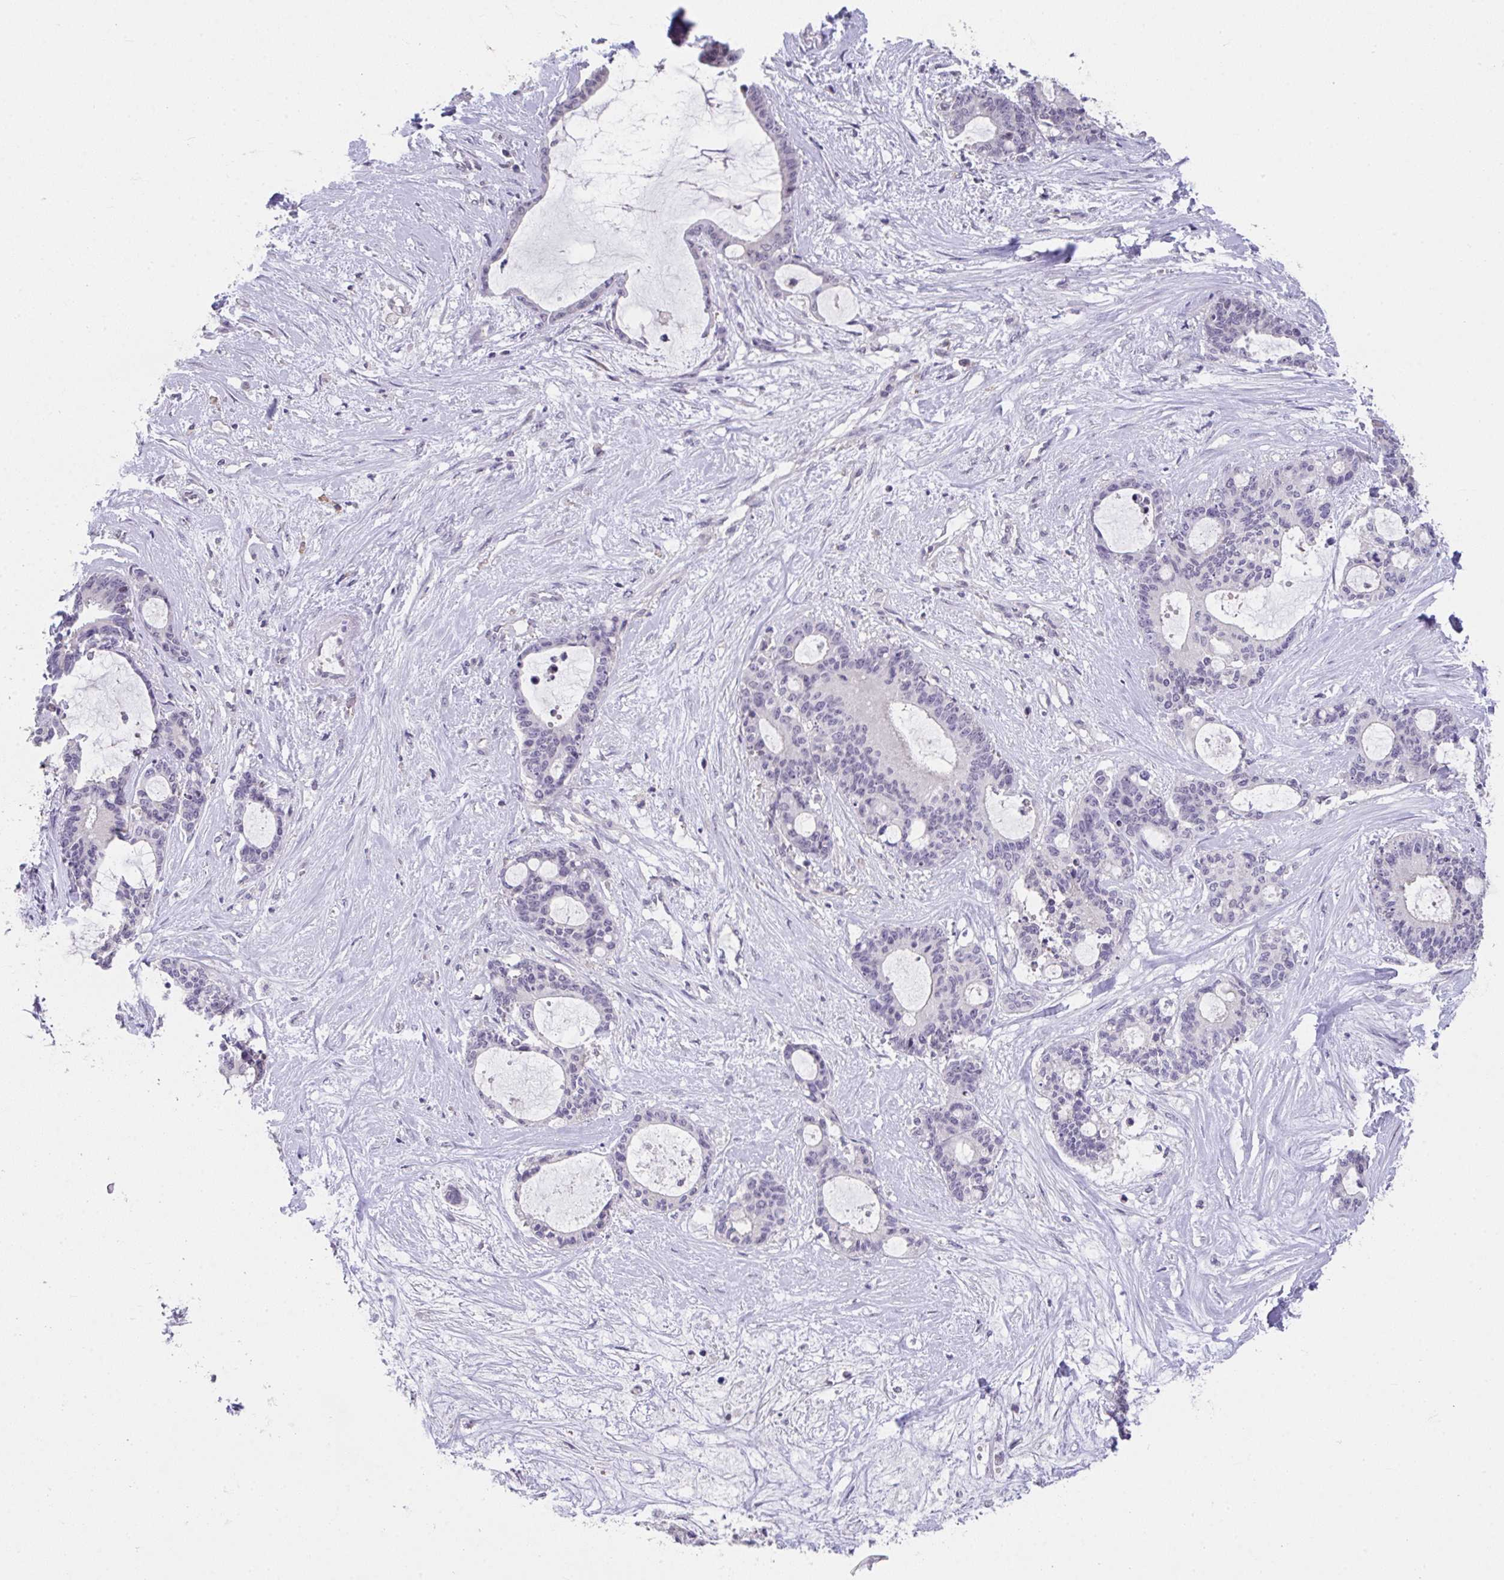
{"staining": {"intensity": "negative", "quantity": "none", "location": "none"}, "tissue": "liver cancer", "cell_type": "Tumor cells", "image_type": "cancer", "snomed": [{"axis": "morphology", "description": "Normal tissue, NOS"}, {"axis": "morphology", "description": "Cholangiocarcinoma"}, {"axis": "topography", "description": "Liver"}, {"axis": "topography", "description": "Peripheral nerve tissue"}], "caption": "There is no significant staining in tumor cells of cholangiocarcinoma (liver).", "gene": "GLTPD2", "patient": {"sex": "female", "age": 73}}